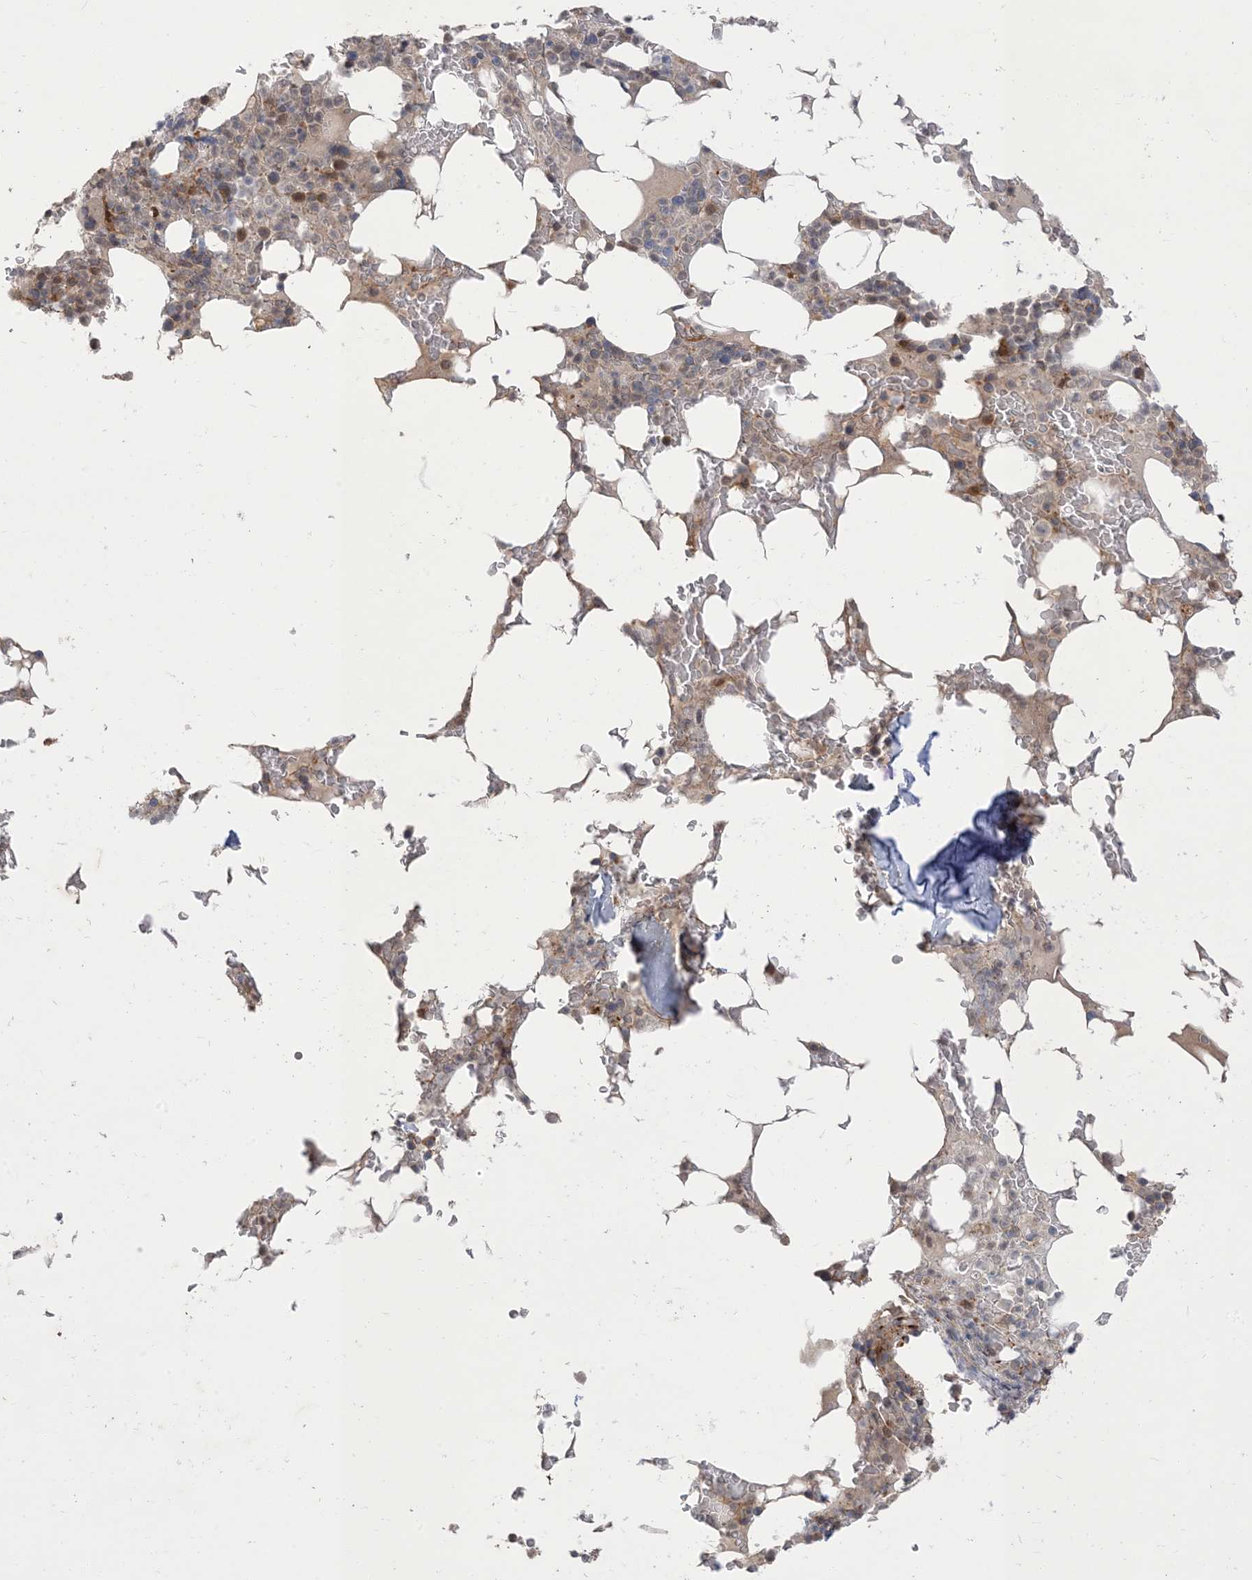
{"staining": {"intensity": "moderate", "quantity": "<25%", "location": "cytoplasmic/membranous,nuclear"}, "tissue": "bone marrow", "cell_type": "Hematopoietic cells", "image_type": "normal", "snomed": [{"axis": "morphology", "description": "Normal tissue, NOS"}, {"axis": "topography", "description": "Bone marrow"}], "caption": "This image exhibits normal bone marrow stained with immunohistochemistry to label a protein in brown. The cytoplasmic/membranous,nuclear of hematopoietic cells show moderate positivity for the protein. Nuclei are counter-stained blue.", "gene": "NAGK", "patient": {"sex": "male", "age": 58}}